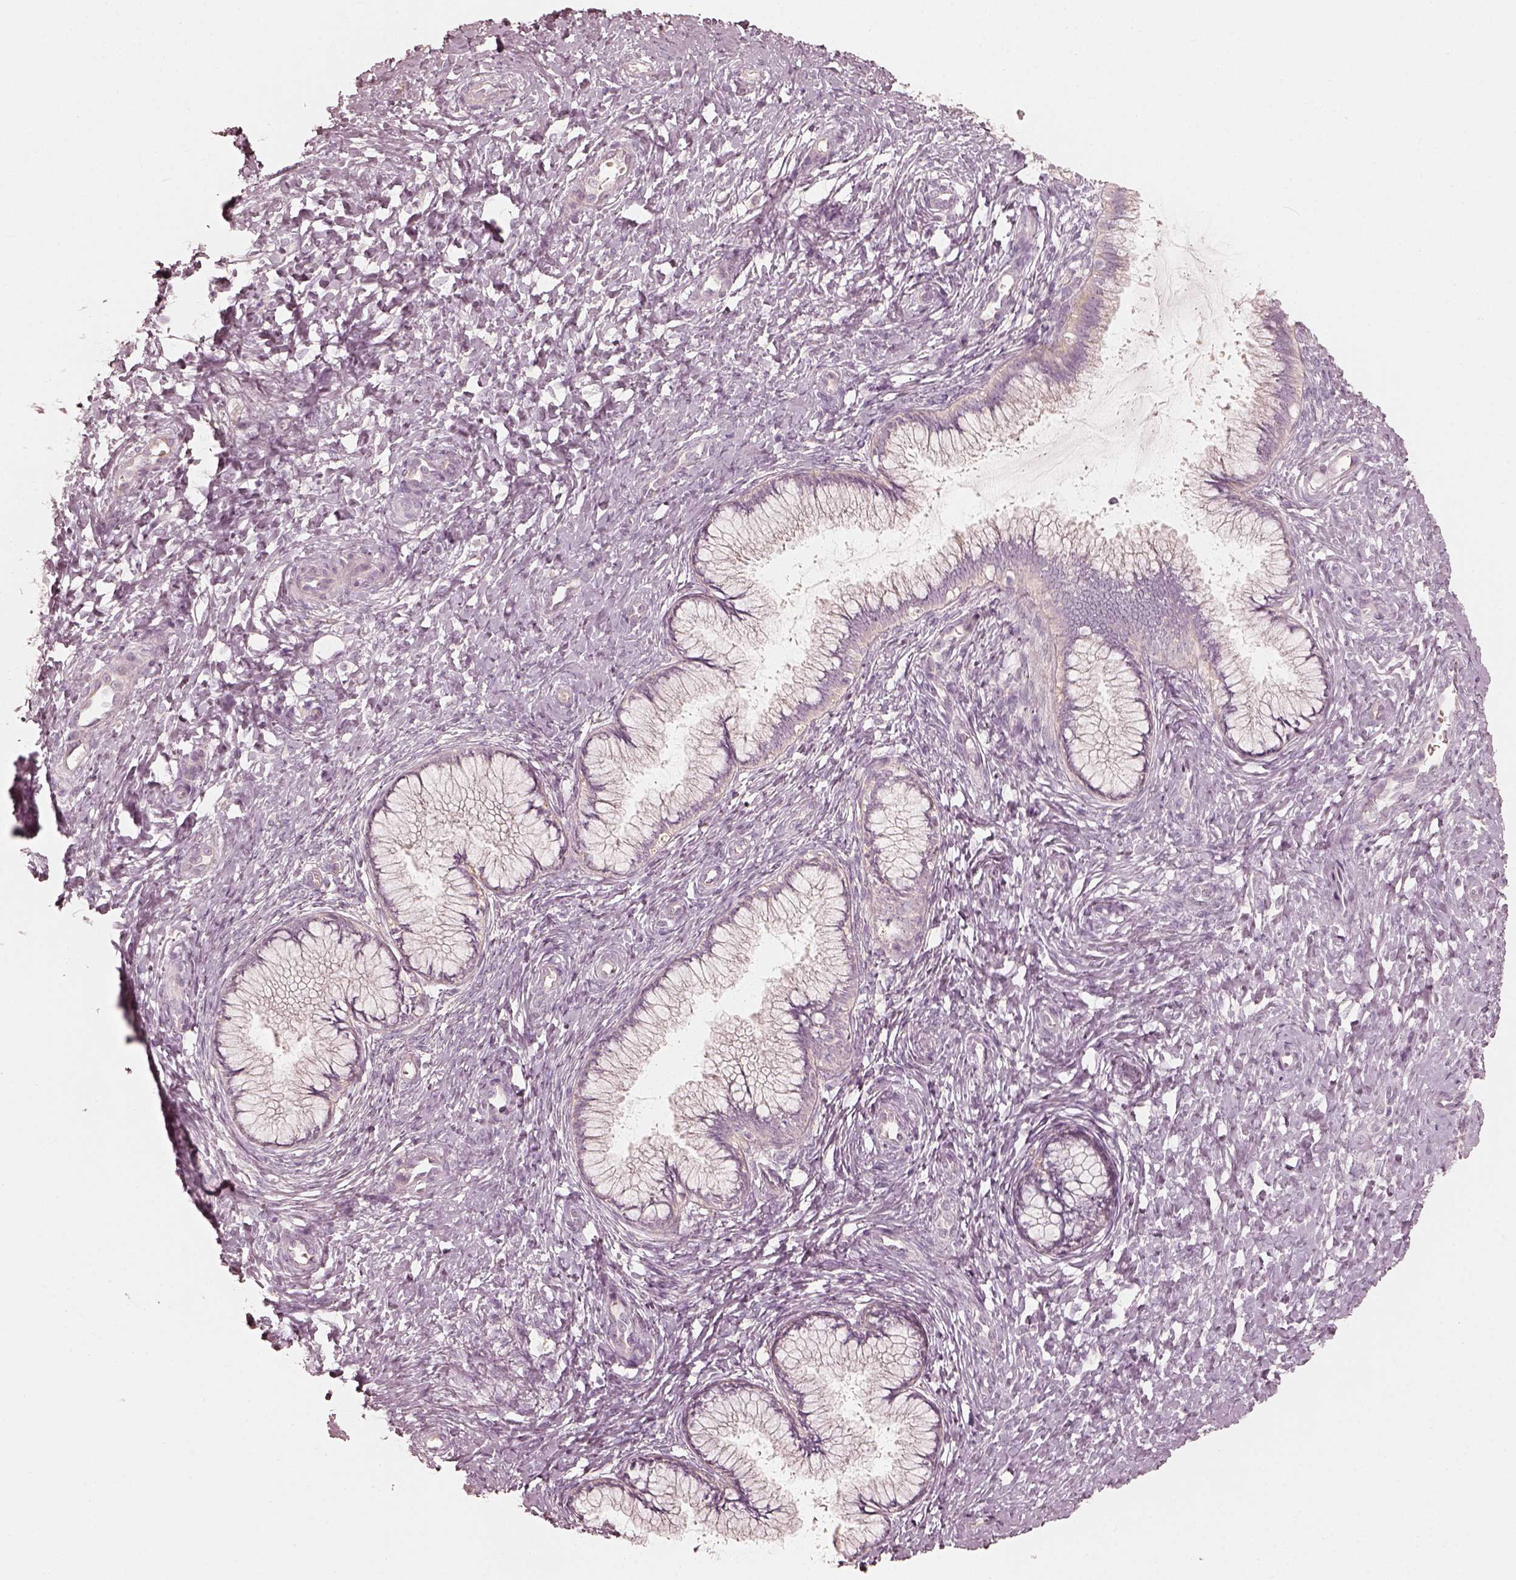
{"staining": {"intensity": "negative", "quantity": "none", "location": "none"}, "tissue": "cervix", "cell_type": "Glandular cells", "image_type": "normal", "snomed": [{"axis": "morphology", "description": "Normal tissue, NOS"}, {"axis": "topography", "description": "Cervix"}], "caption": "High power microscopy photomicrograph of an IHC photomicrograph of benign cervix, revealing no significant positivity in glandular cells.", "gene": "FMNL2", "patient": {"sex": "female", "age": 37}}